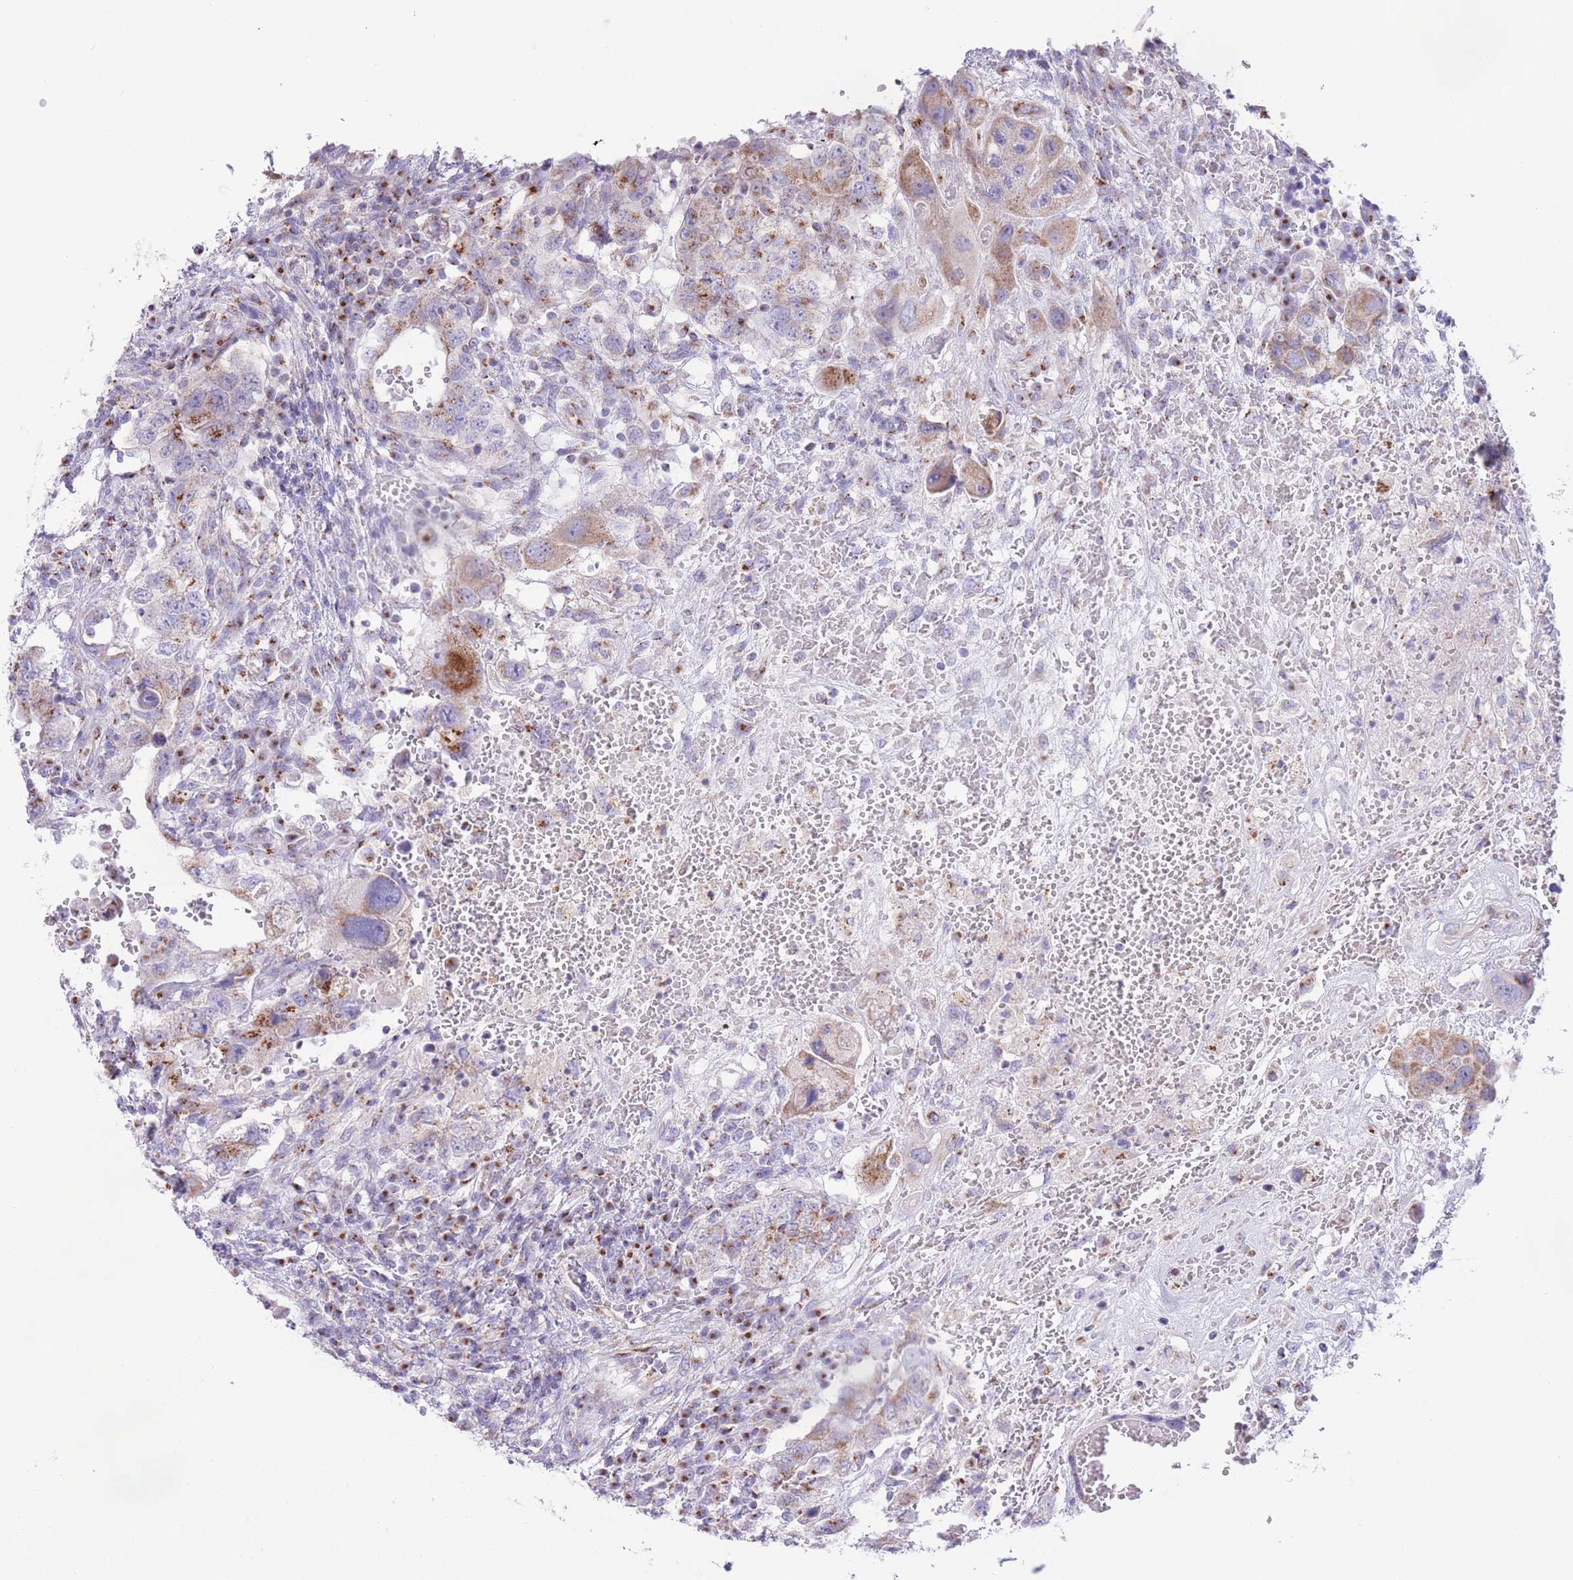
{"staining": {"intensity": "moderate", "quantity": "25%-75%", "location": "cytoplasmic/membranous"}, "tissue": "testis cancer", "cell_type": "Tumor cells", "image_type": "cancer", "snomed": [{"axis": "morphology", "description": "Carcinoma, Embryonal, NOS"}, {"axis": "topography", "description": "Testis"}], "caption": "Protein staining of testis embryonal carcinoma tissue displays moderate cytoplasmic/membranous expression in about 25%-75% of tumor cells. (DAB (3,3'-diaminobenzidine) IHC, brown staining for protein, blue staining for nuclei).", "gene": "MPND", "patient": {"sex": "male", "age": 26}}